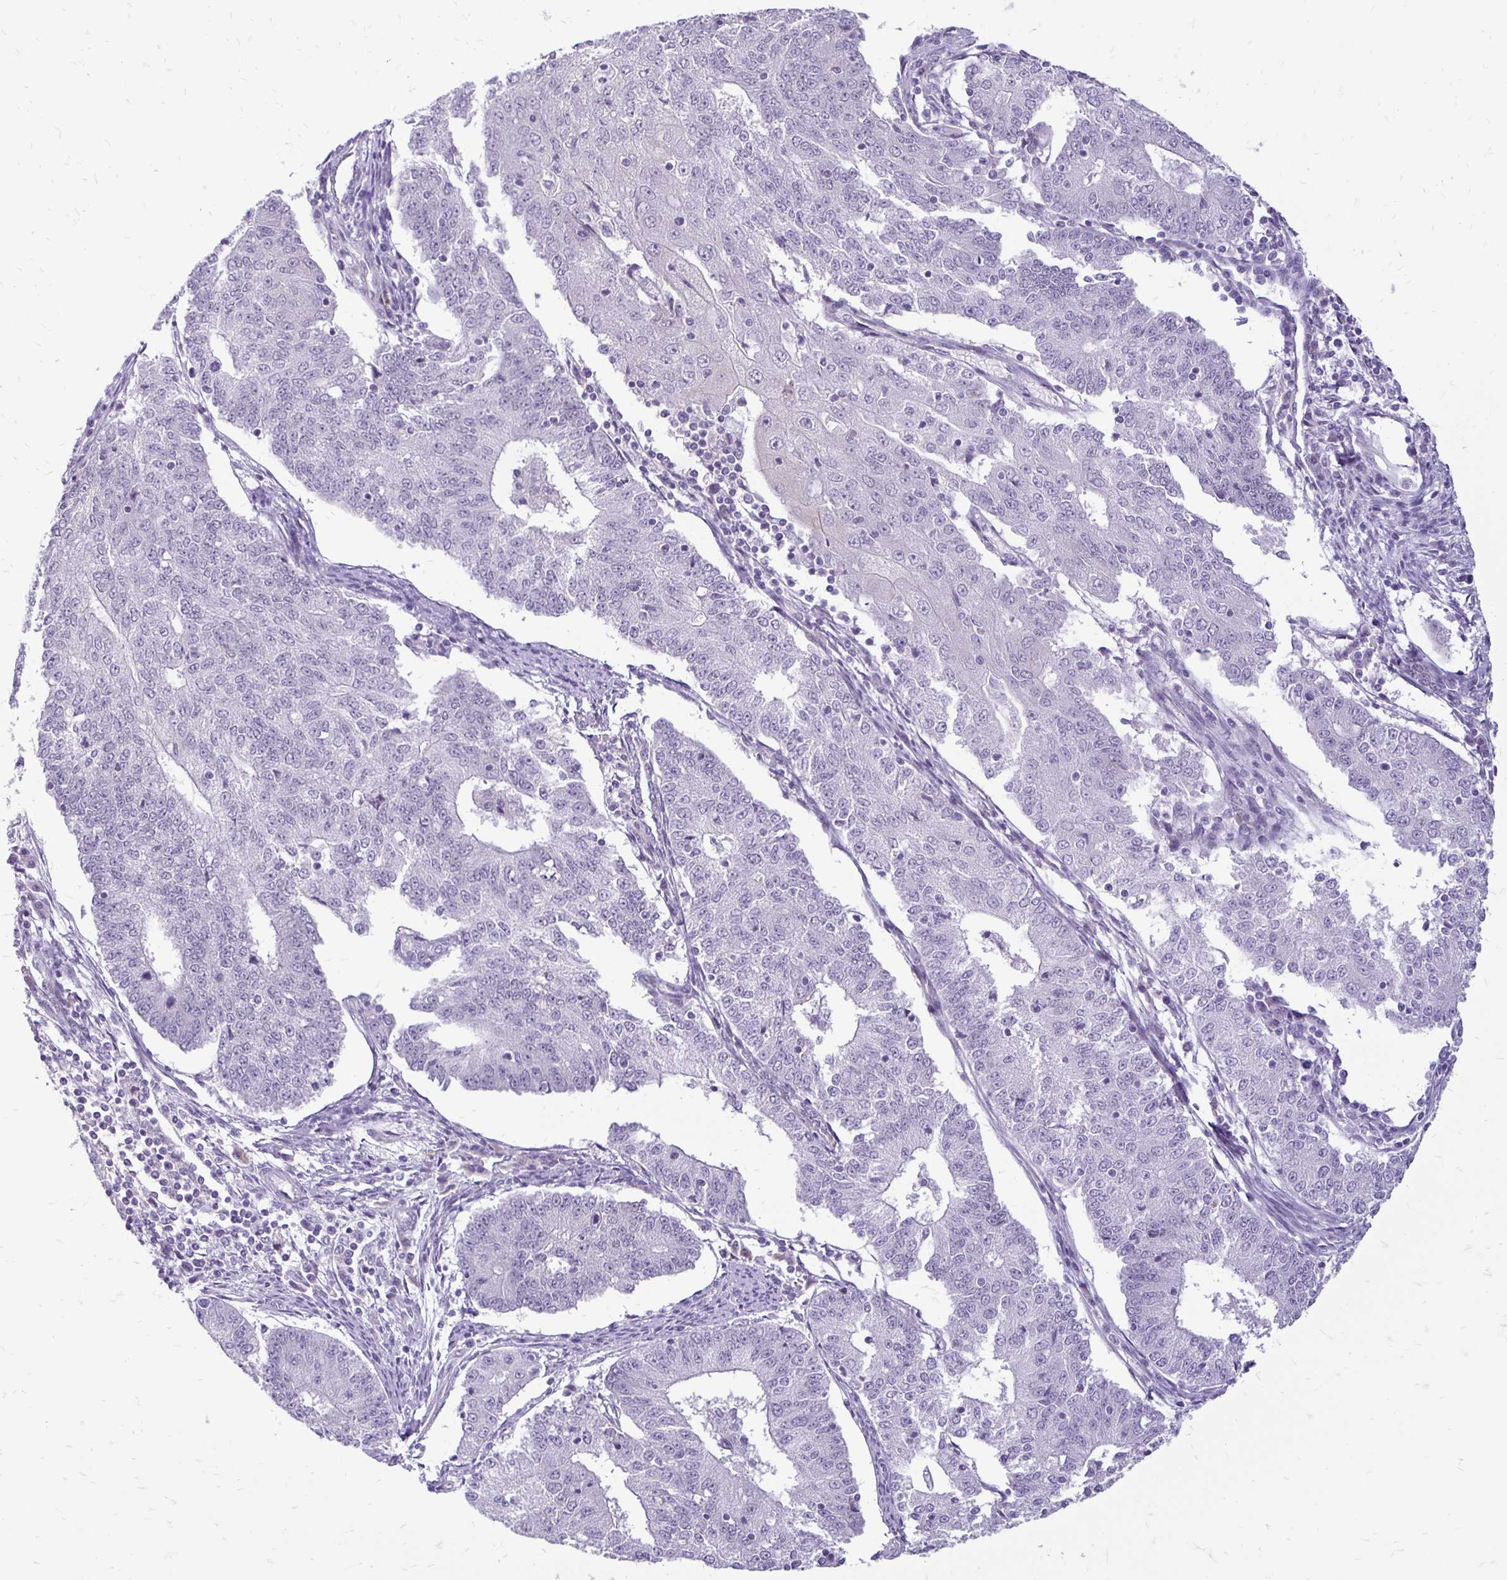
{"staining": {"intensity": "negative", "quantity": "none", "location": "none"}, "tissue": "endometrial cancer", "cell_type": "Tumor cells", "image_type": "cancer", "snomed": [{"axis": "morphology", "description": "Adenocarcinoma, NOS"}, {"axis": "topography", "description": "Endometrium"}], "caption": "This is a micrograph of IHC staining of endometrial cancer, which shows no expression in tumor cells.", "gene": "EPYC", "patient": {"sex": "female", "age": 56}}